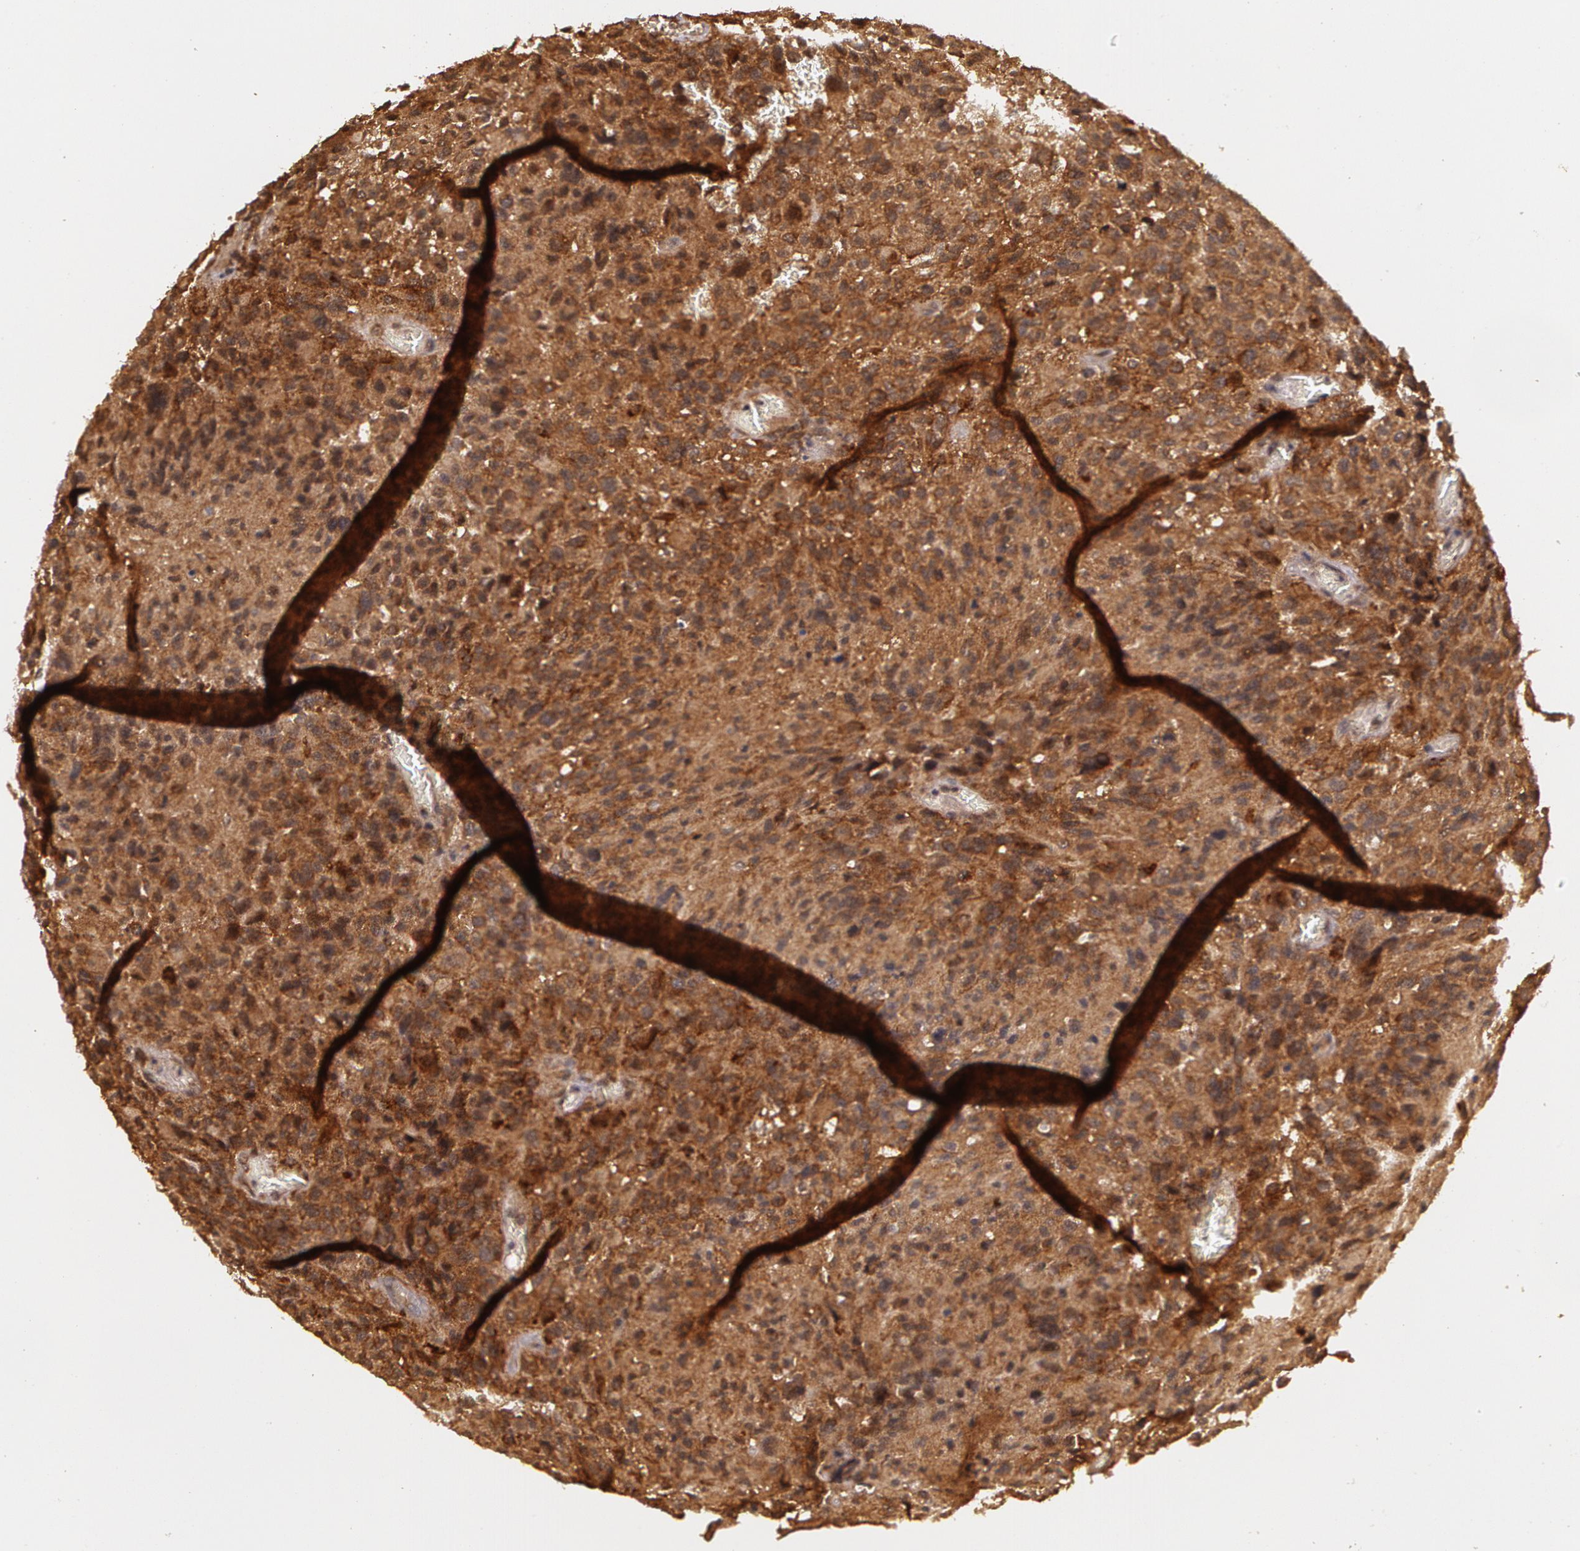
{"staining": {"intensity": "strong", "quantity": ">75%", "location": "cytoplasmic/membranous"}, "tissue": "glioma", "cell_type": "Tumor cells", "image_type": "cancer", "snomed": [{"axis": "morphology", "description": "Glioma, malignant, High grade"}, {"axis": "topography", "description": "Brain"}], "caption": "Malignant glioma (high-grade) stained with immunohistochemistry (IHC) shows strong cytoplasmic/membranous positivity in approximately >75% of tumor cells. Using DAB (brown) and hematoxylin (blue) stains, captured at high magnification using brightfield microscopy.", "gene": "ASCC2", "patient": {"sex": "male", "age": 69}}